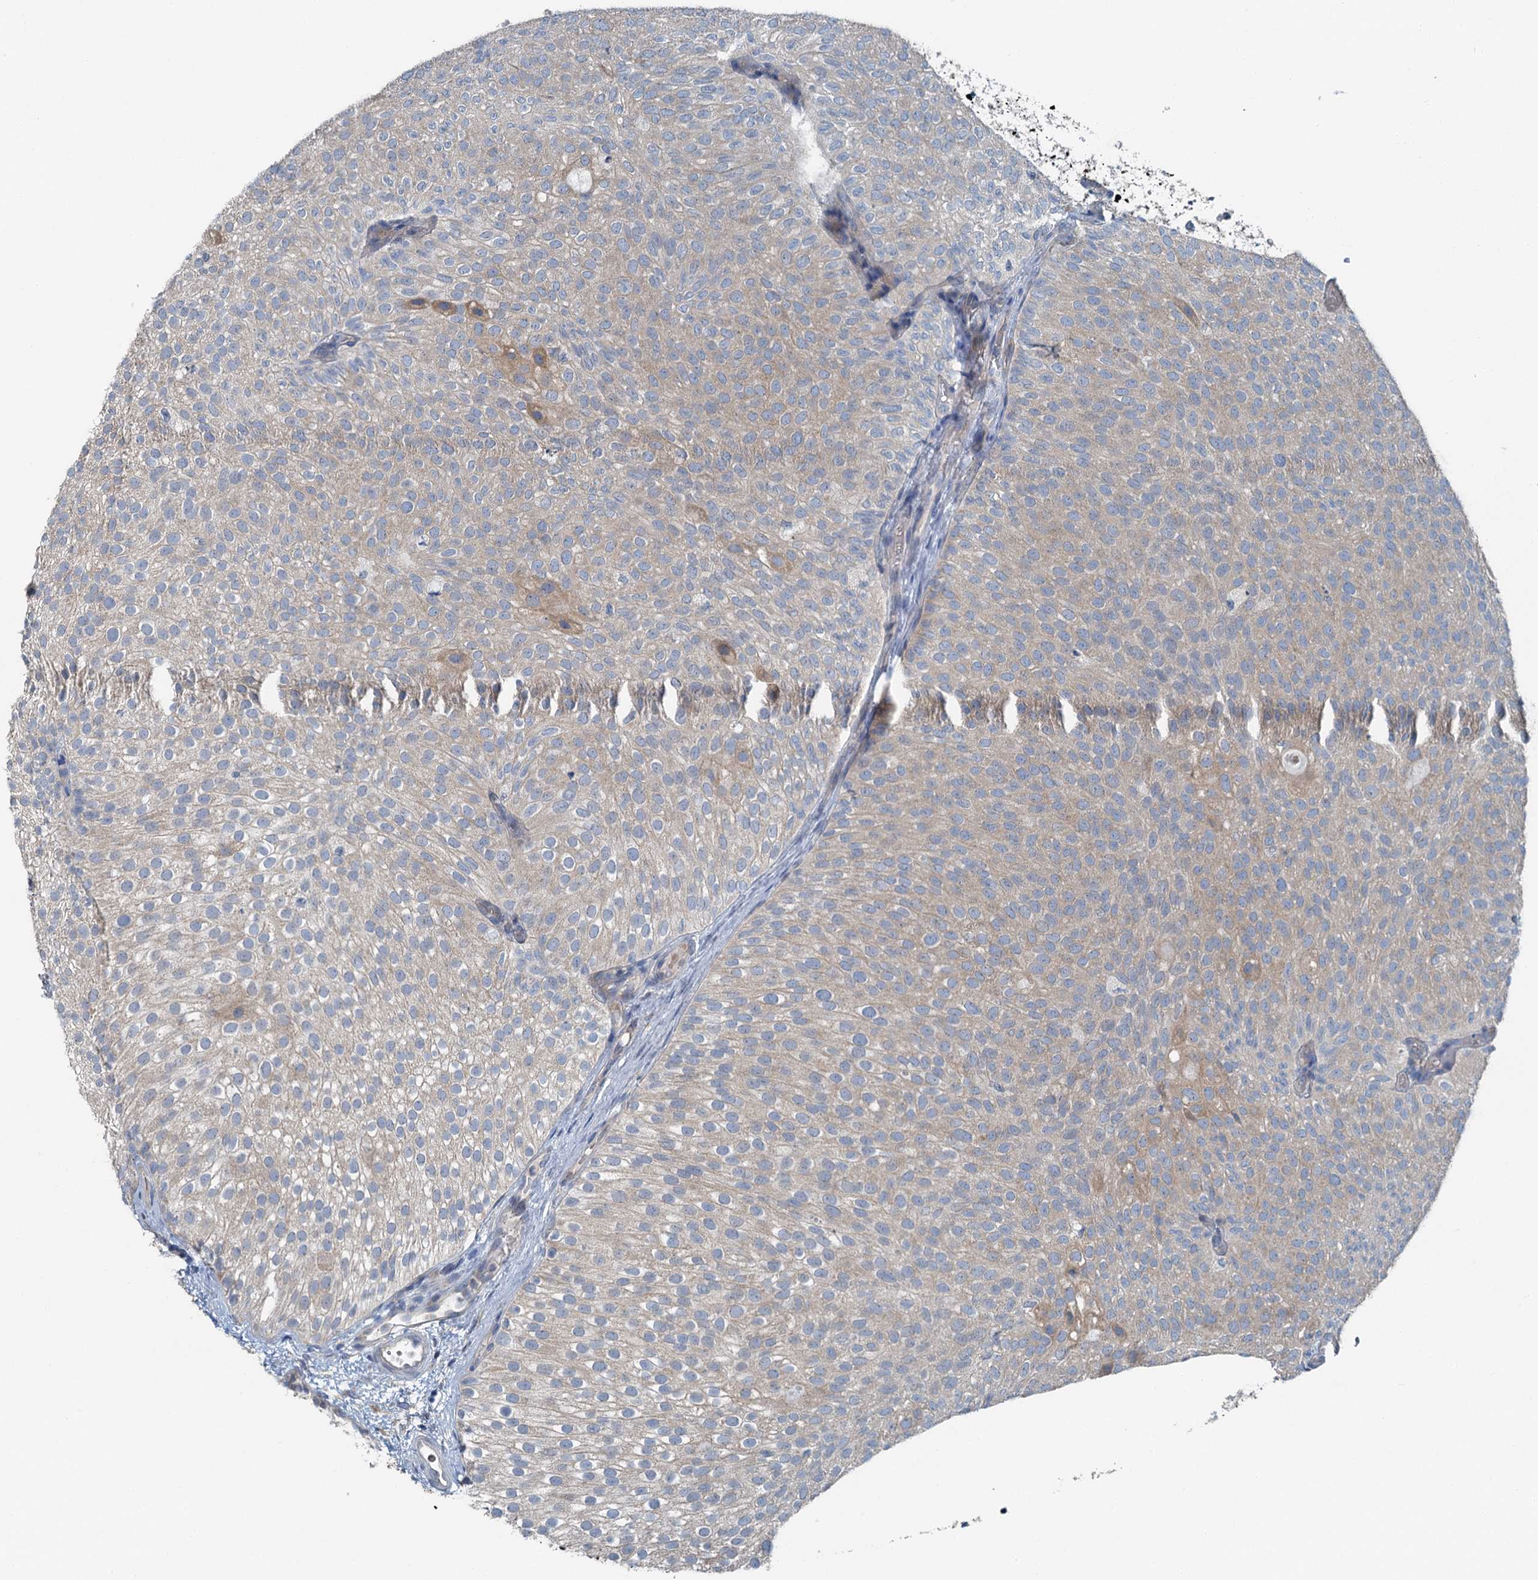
{"staining": {"intensity": "weak", "quantity": ">75%", "location": "cytoplasmic/membranous"}, "tissue": "urothelial cancer", "cell_type": "Tumor cells", "image_type": "cancer", "snomed": [{"axis": "morphology", "description": "Urothelial carcinoma, Low grade"}, {"axis": "topography", "description": "Urinary bladder"}], "caption": "Protein expression by immunohistochemistry (IHC) reveals weak cytoplasmic/membranous positivity in about >75% of tumor cells in urothelial carcinoma (low-grade).", "gene": "C6orf120", "patient": {"sex": "male", "age": 78}}